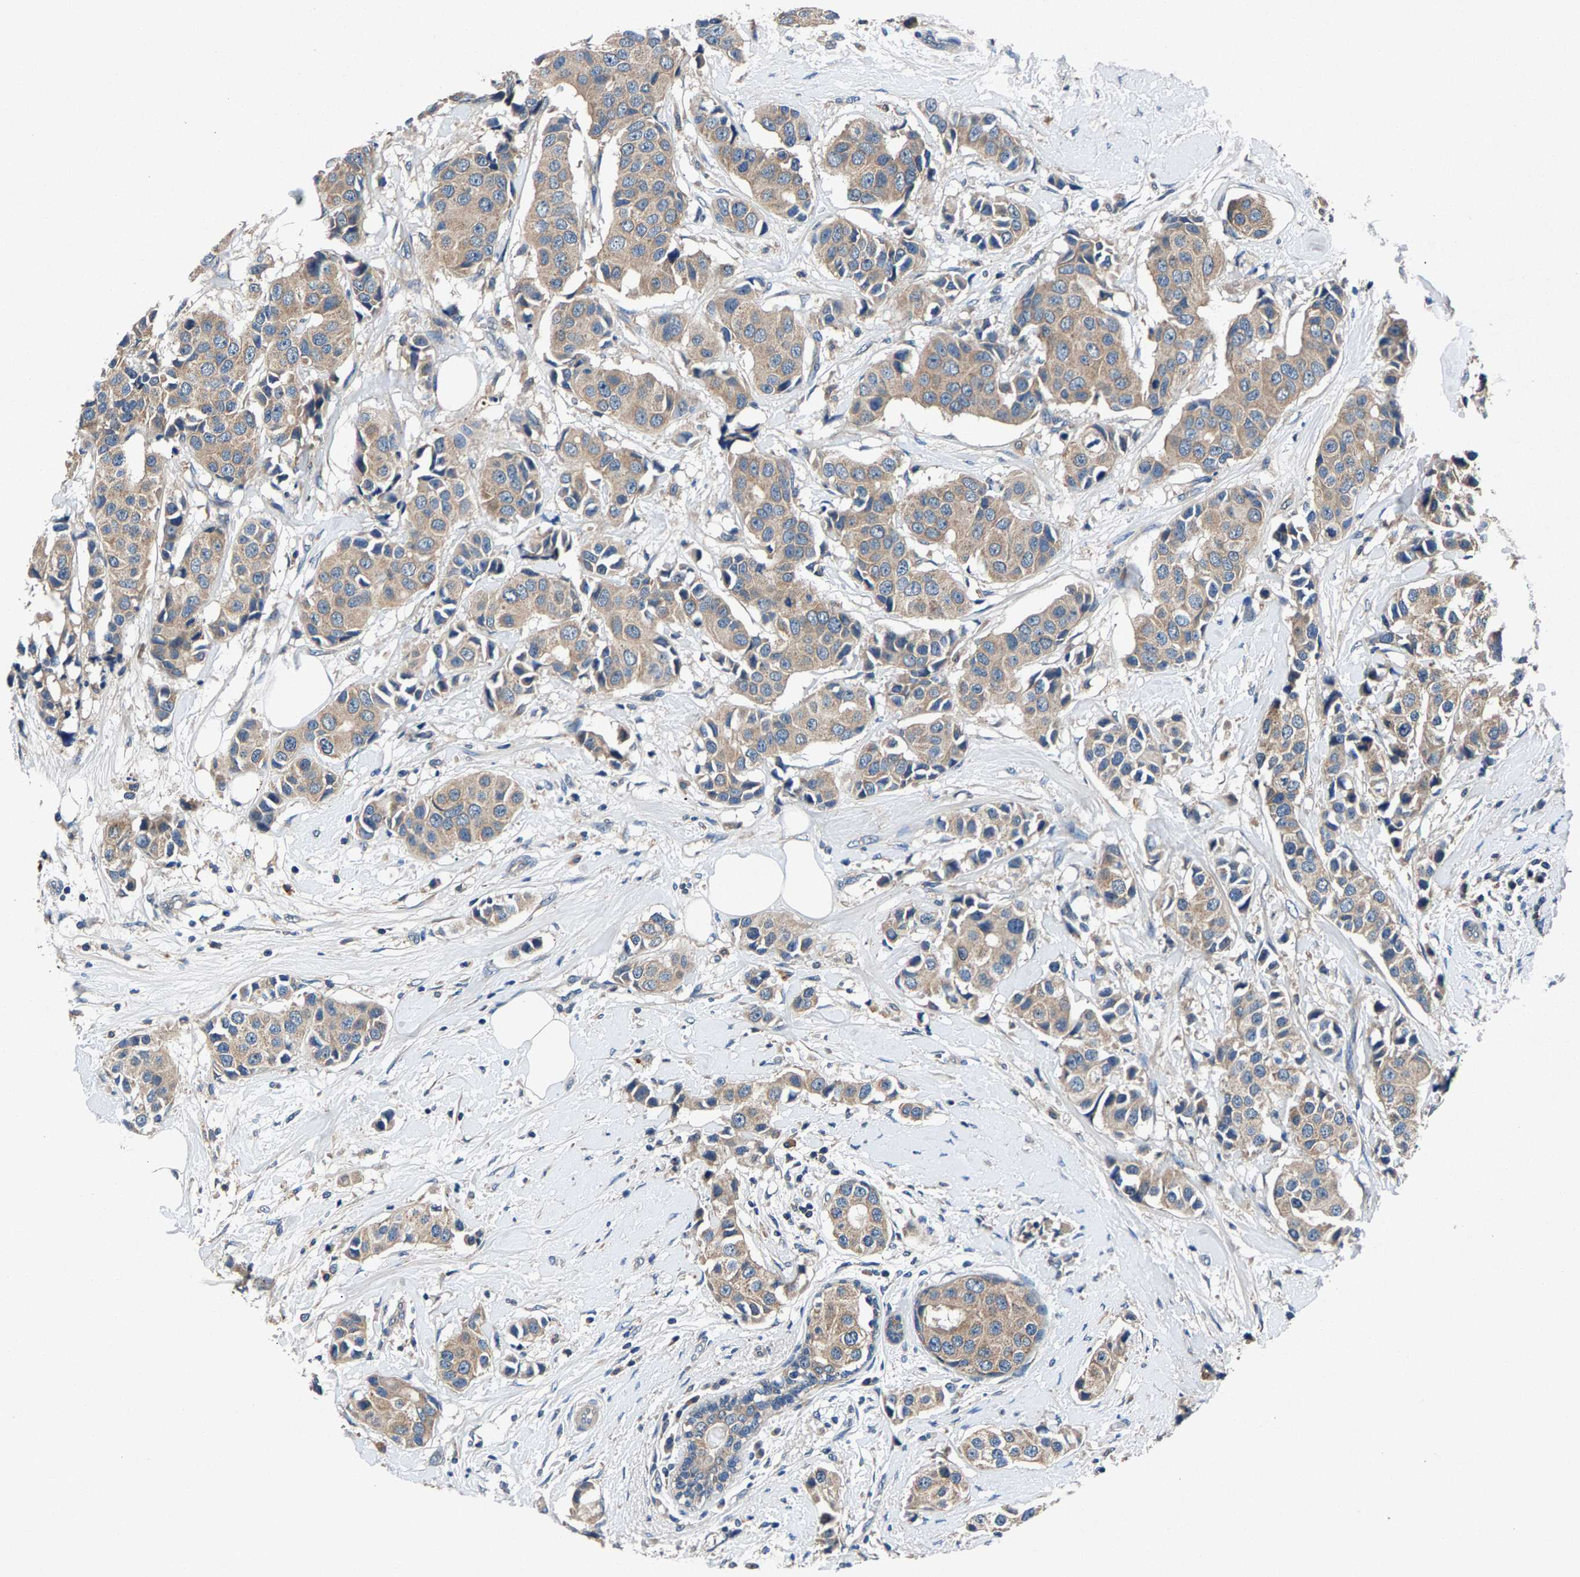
{"staining": {"intensity": "weak", "quantity": ">75%", "location": "cytoplasmic/membranous"}, "tissue": "breast cancer", "cell_type": "Tumor cells", "image_type": "cancer", "snomed": [{"axis": "morphology", "description": "Normal tissue, NOS"}, {"axis": "morphology", "description": "Duct carcinoma"}, {"axis": "topography", "description": "Breast"}], "caption": "Immunohistochemical staining of human breast invasive ductal carcinoma reveals weak cytoplasmic/membranous protein staining in approximately >75% of tumor cells. The staining was performed using DAB to visualize the protein expression in brown, while the nuclei were stained in blue with hematoxylin (Magnification: 20x).", "gene": "PRXL2C", "patient": {"sex": "female", "age": 39}}